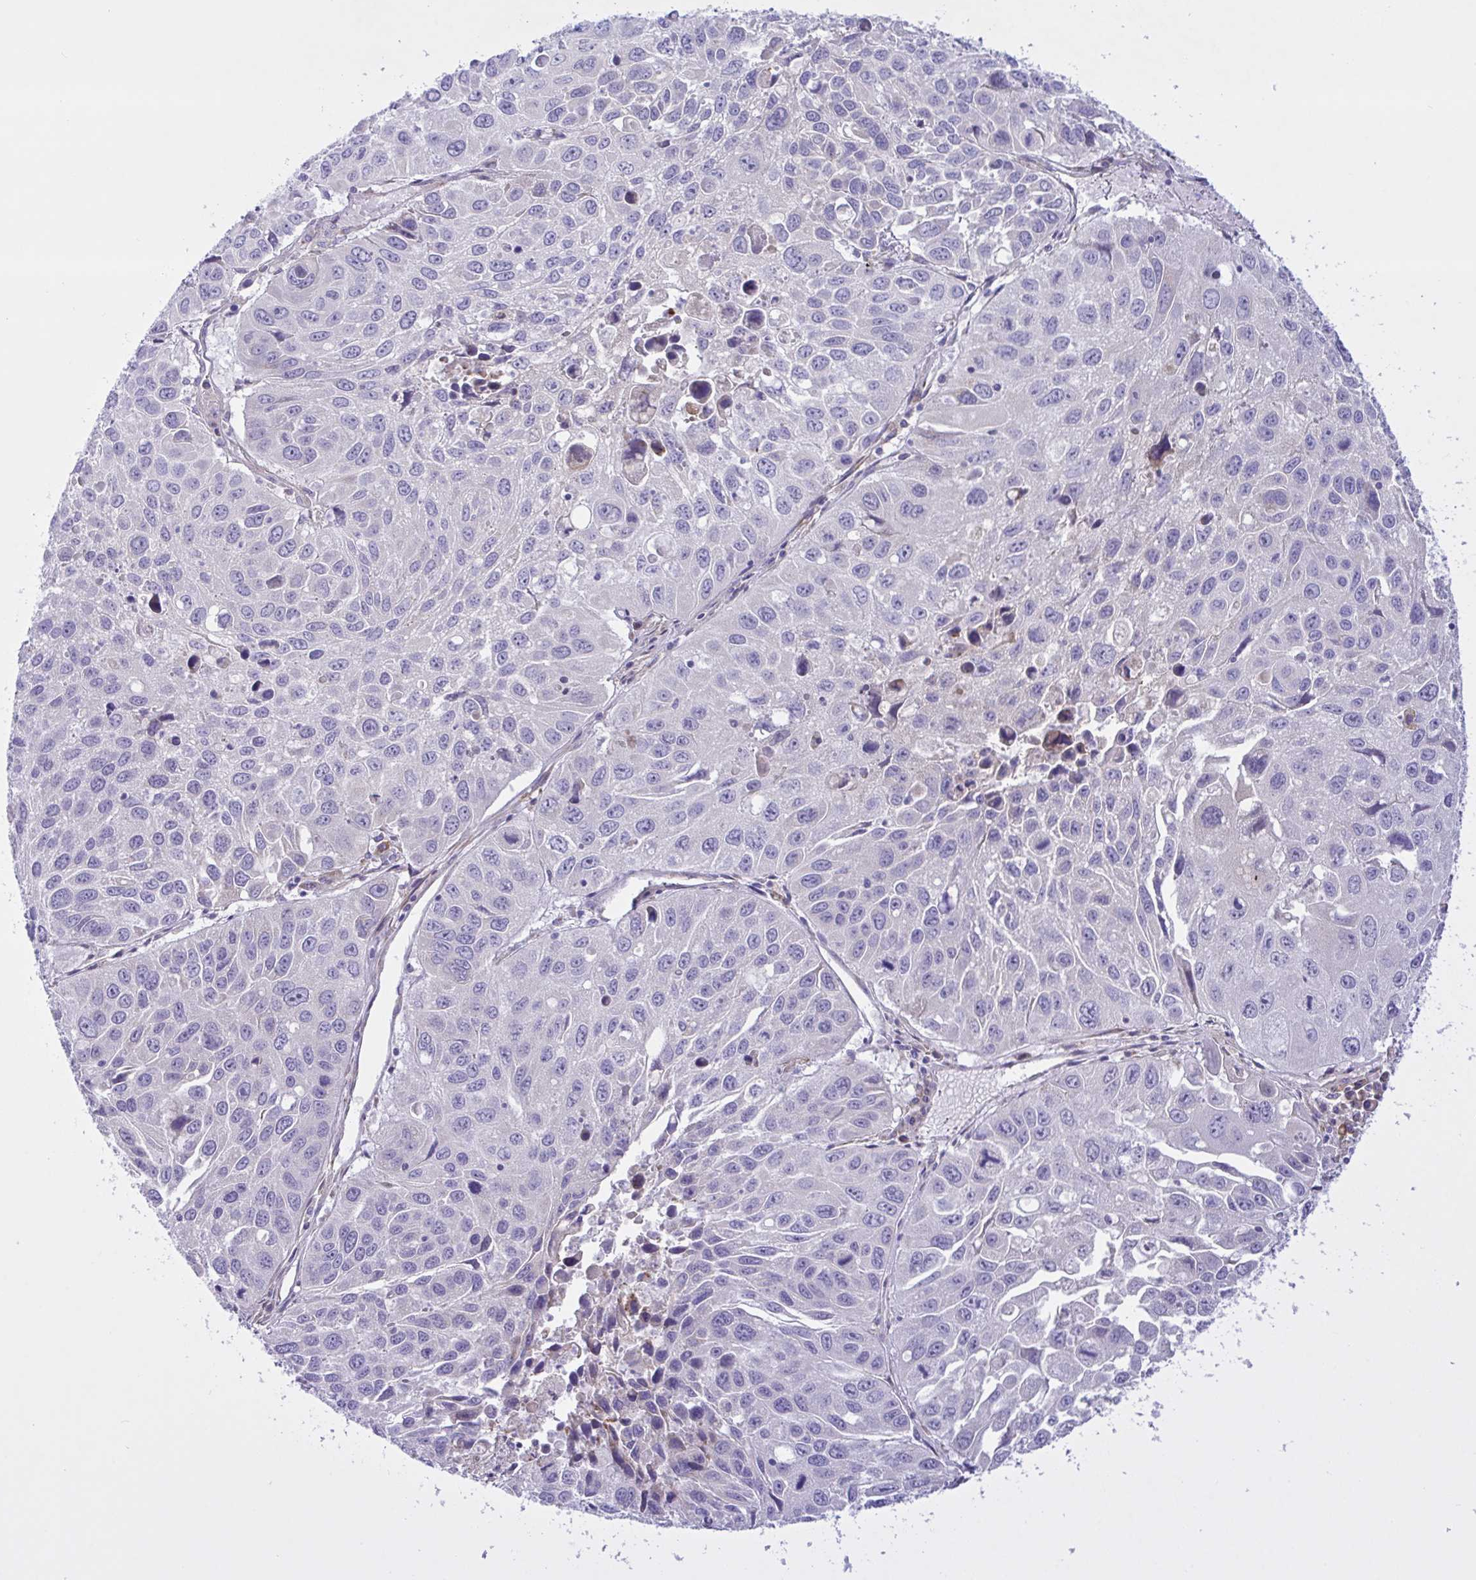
{"staining": {"intensity": "negative", "quantity": "none", "location": "none"}, "tissue": "lung cancer", "cell_type": "Tumor cells", "image_type": "cancer", "snomed": [{"axis": "morphology", "description": "Squamous cell carcinoma, NOS"}, {"axis": "topography", "description": "Lung"}], "caption": "DAB immunohistochemical staining of human lung squamous cell carcinoma displays no significant expression in tumor cells.", "gene": "FAM86B1", "patient": {"sex": "female", "age": 61}}